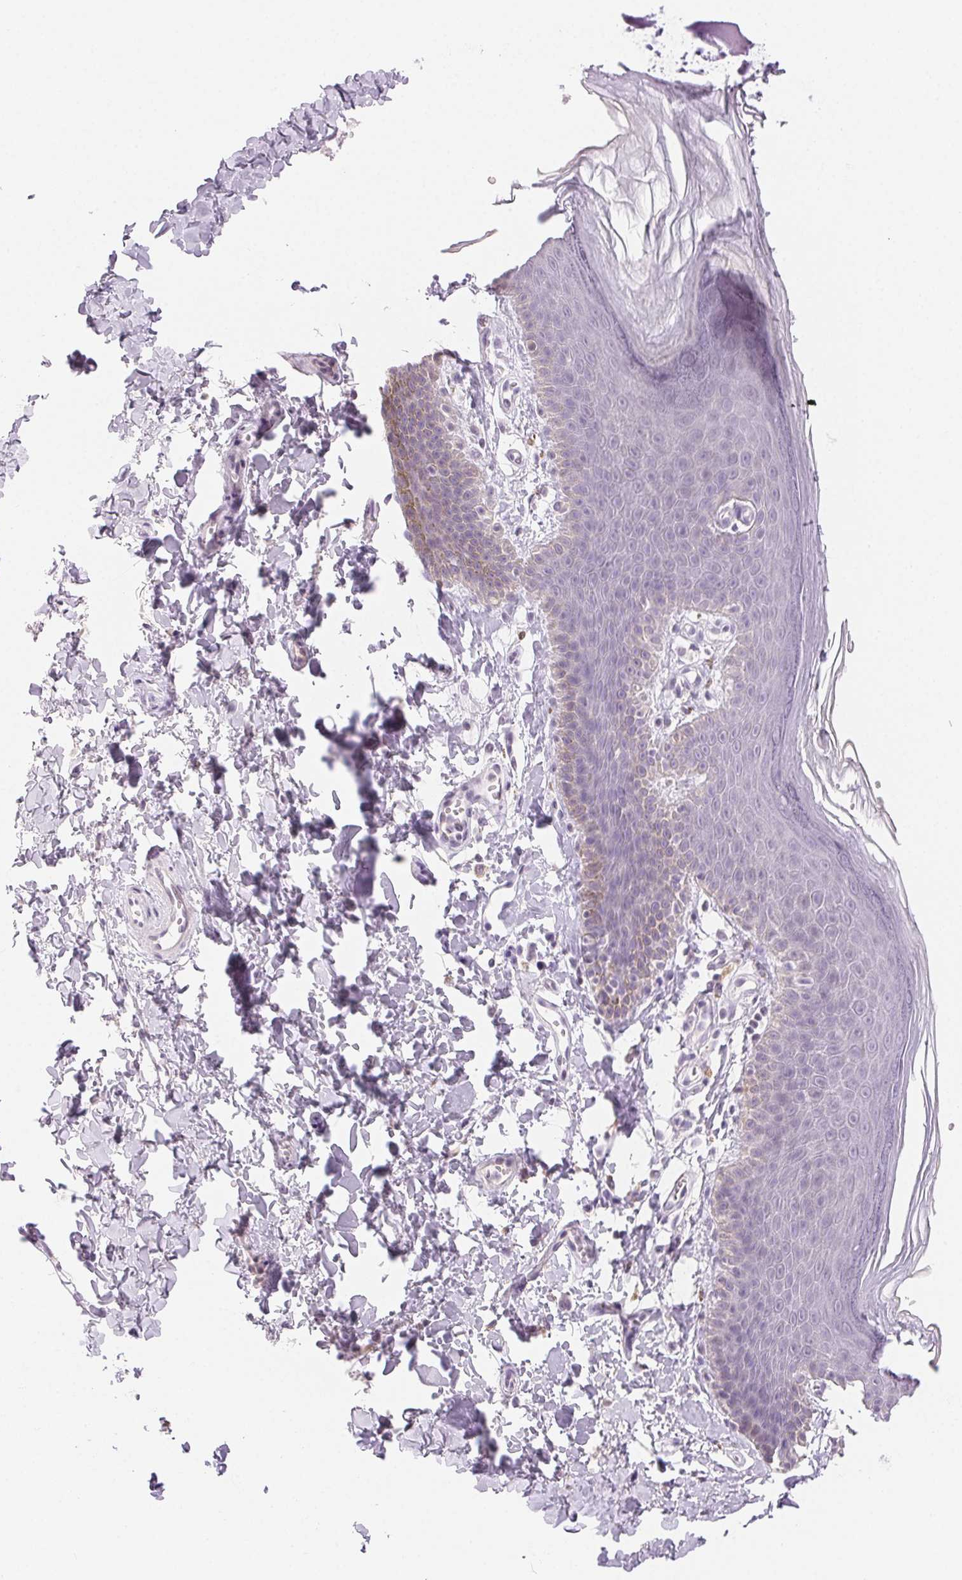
{"staining": {"intensity": "negative", "quantity": "none", "location": "none"}, "tissue": "skin", "cell_type": "Epidermal cells", "image_type": "normal", "snomed": [{"axis": "morphology", "description": "Normal tissue, NOS"}, {"axis": "topography", "description": "Anal"}], "caption": "Protein analysis of normal skin shows no significant staining in epidermal cells. (DAB (3,3'-diaminobenzidine) immunohistochemistry (IHC) visualized using brightfield microscopy, high magnification).", "gene": "BPIFB2", "patient": {"sex": "male", "age": 53}}